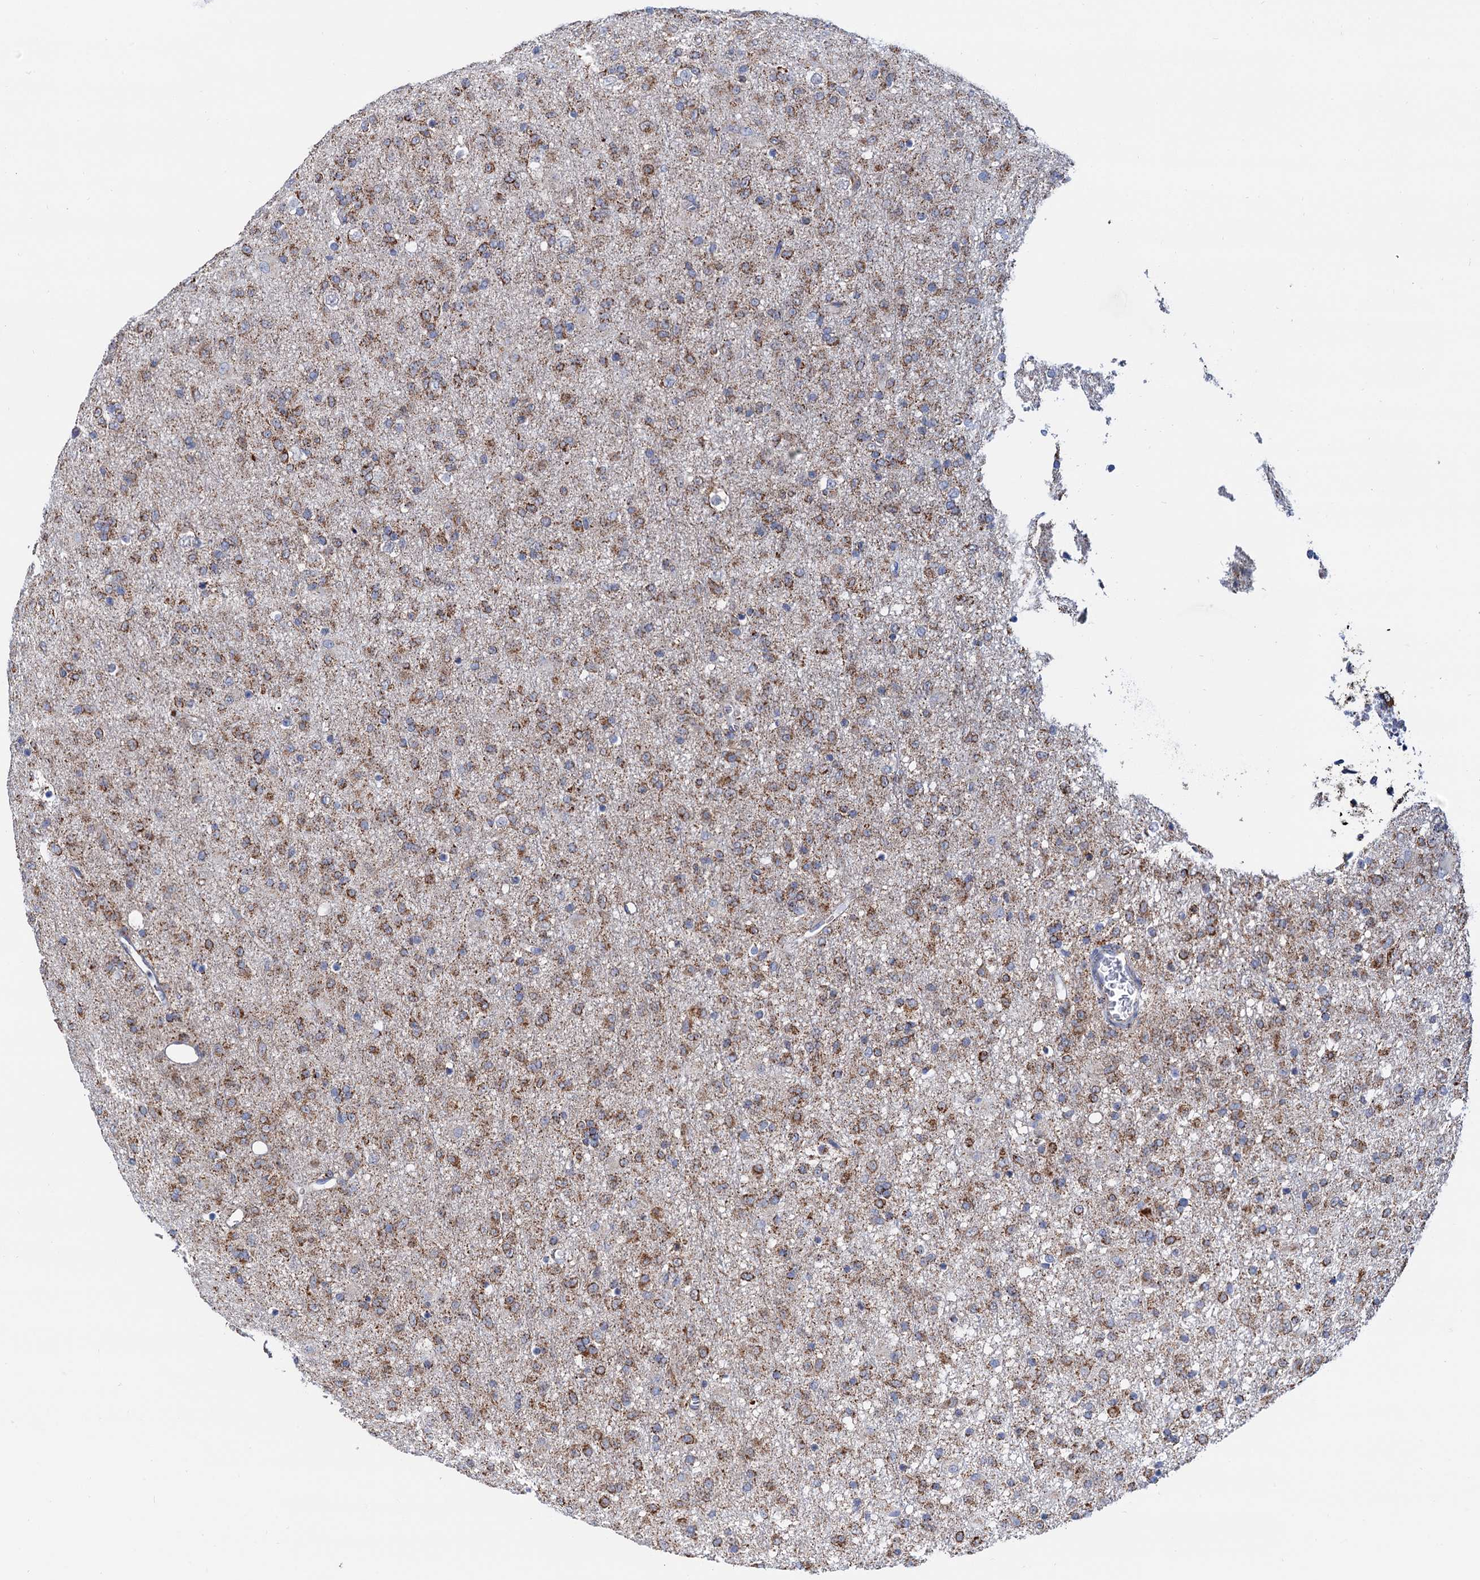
{"staining": {"intensity": "moderate", "quantity": ">75%", "location": "cytoplasmic/membranous"}, "tissue": "glioma", "cell_type": "Tumor cells", "image_type": "cancer", "snomed": [{"axis": "morphology", "description": "Glioma, malignant, Low grade"}, {"axis": "topography", "description": "Brain"}], "caption": "Immunohistochemistry of glioma shows medium levels of moderate cytoplasmic/membranous positivity in about >75% of tumor cells. The protein of interest is shown in brown color, while the nuclei are stained blue.", "gene": "C2CD3", "patient": {"sex": "male", "age": 65}}